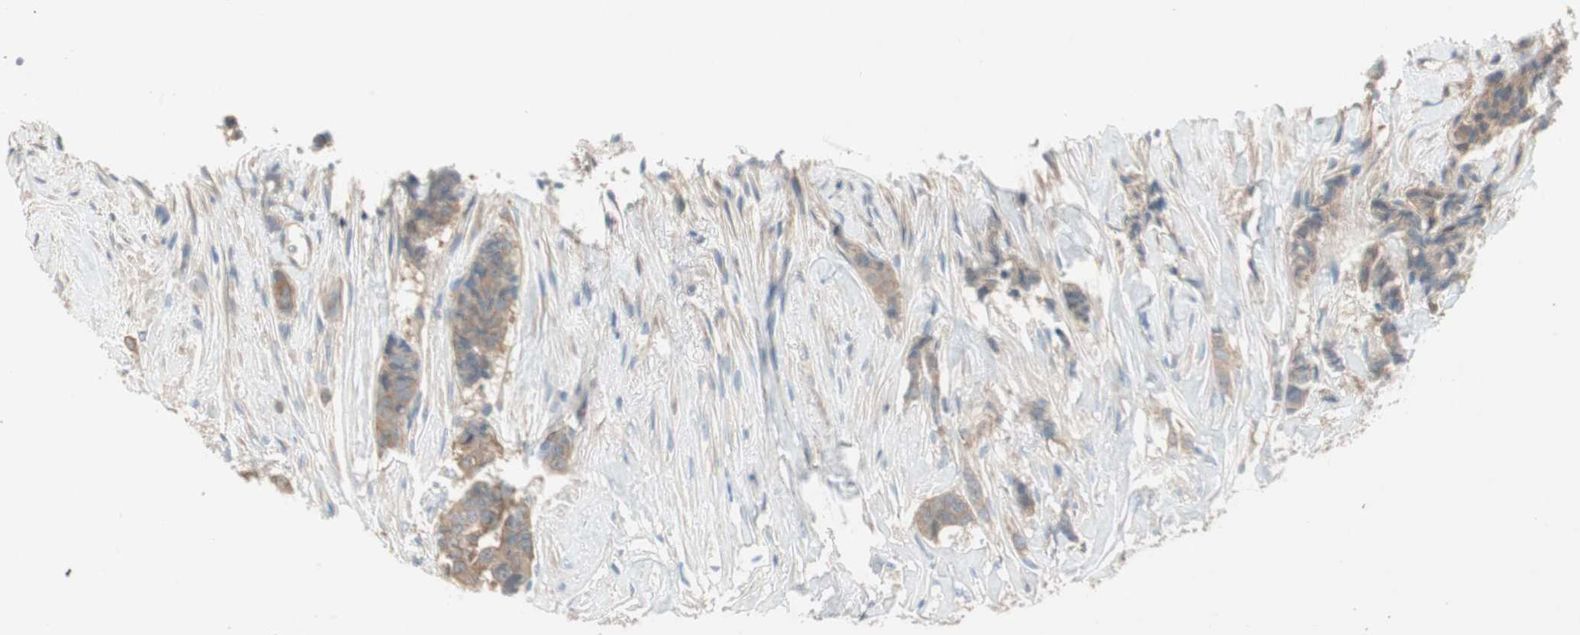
{"staining": {"intensity": "weak", "quantity": "25%-75%", "location": "cytoplasmic/membranous"}, "tissue": "breast cancer", "cell_type": "Tumor cells", "image_type": "cancer", "snomed": [{"axis": "morphology", "description": "Duct carcinoma"}, {"axis": "topography", "description": "Breast"}], "caption": "Weak cytoplasmic/membranous expression is appreciated in approximately 25%-75% of tumor cells in intraductal carcinoma (breast).", "gene": "GLUL", "patient": {"sex": "female", "age": 40}}